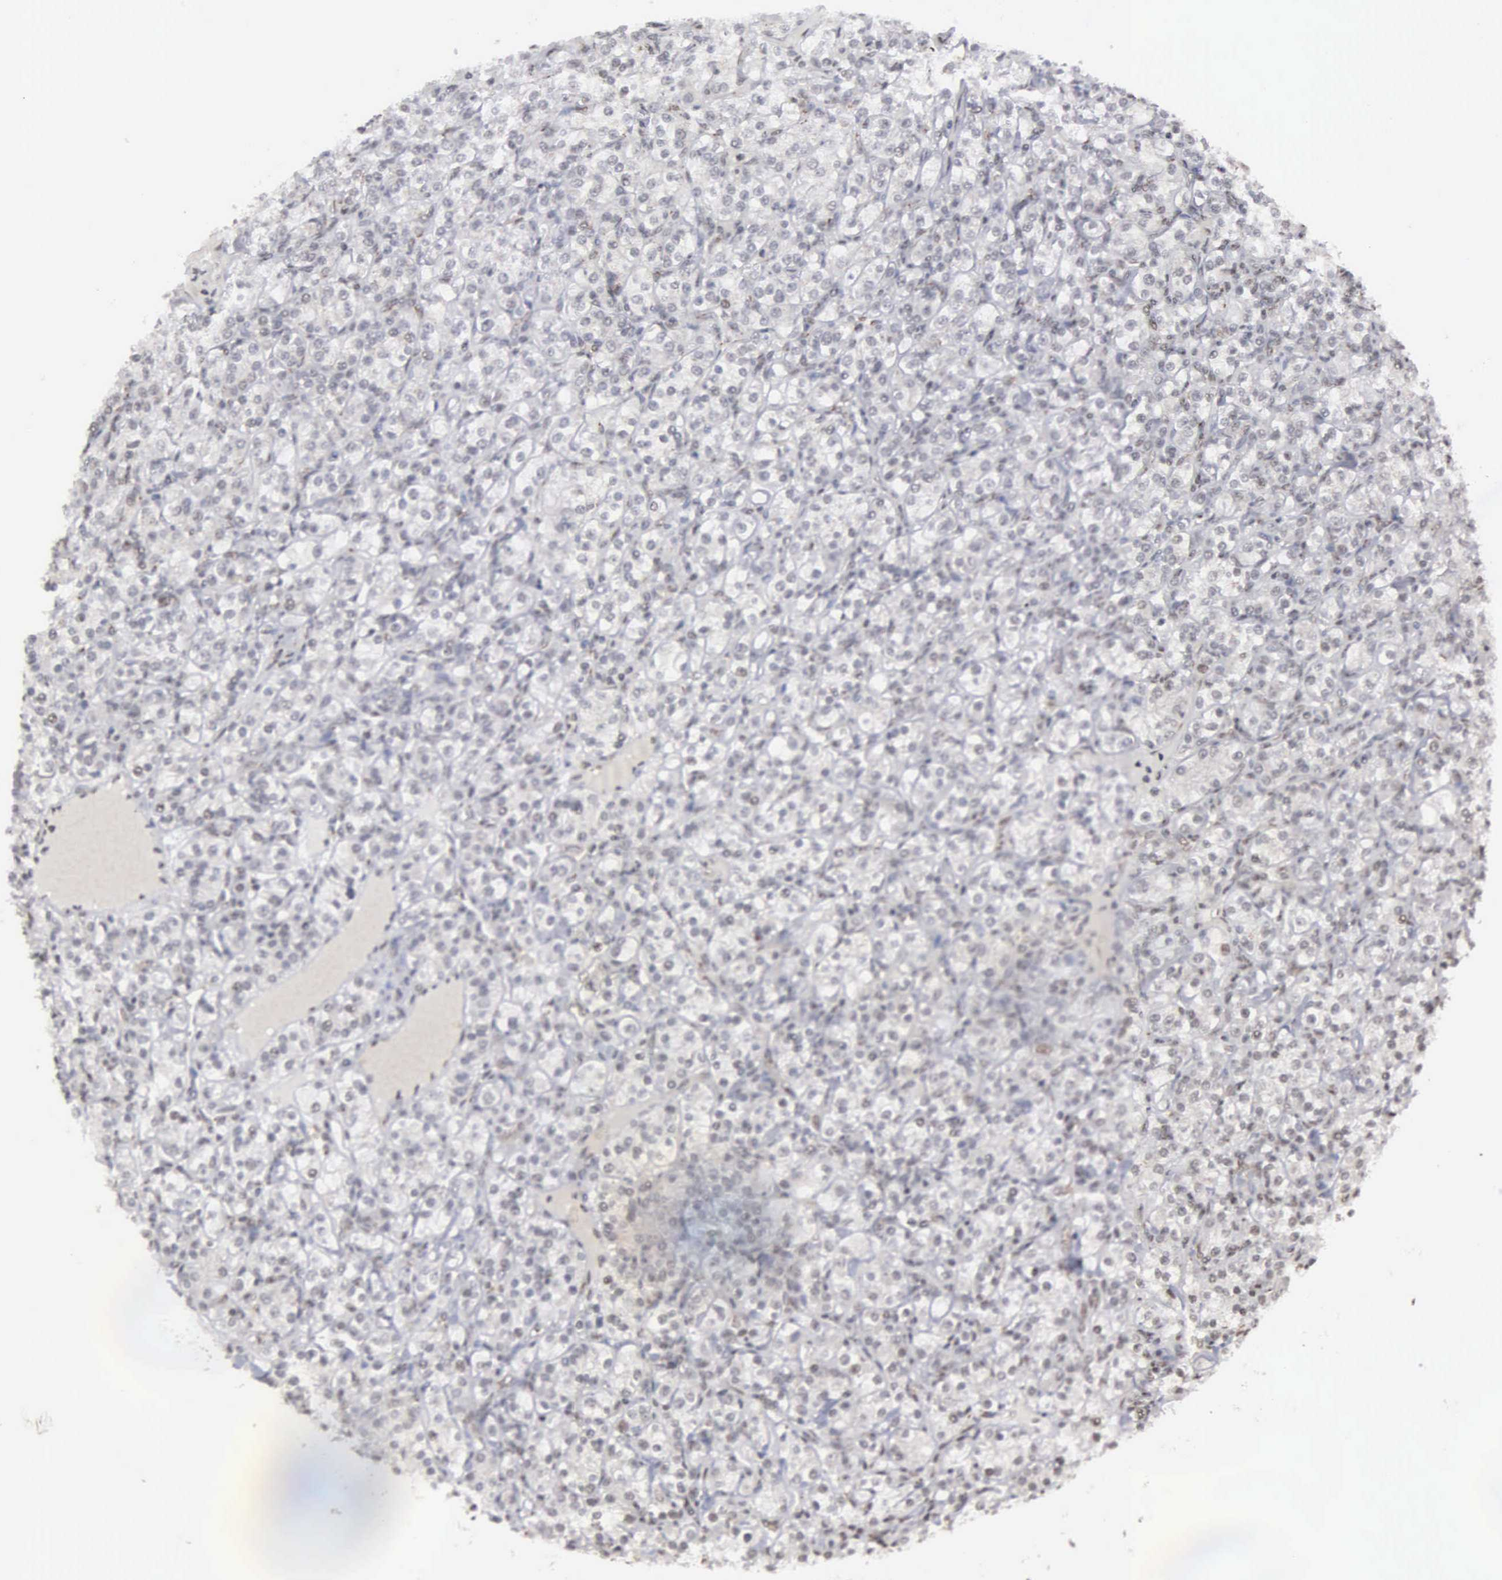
{"staining": {"intensity": "weak", "quantity": "<25%", "location": "cytoplasmic/membranous,nuclear"}, "tissue": "renal cancer", "cell_type": "Tumor cells", "image_type": "cancer", "snomed": [{"axis": "morphology", "description": "Adenocarcinoma, NOS"}, {"axis": "topography", "description": "Kidney"}], "caption": "Tumor cells show no significant staining in renal adenocarcinoma.", "gene": "GTF2A1", "patient": {"sex": "male", "age": 77}}